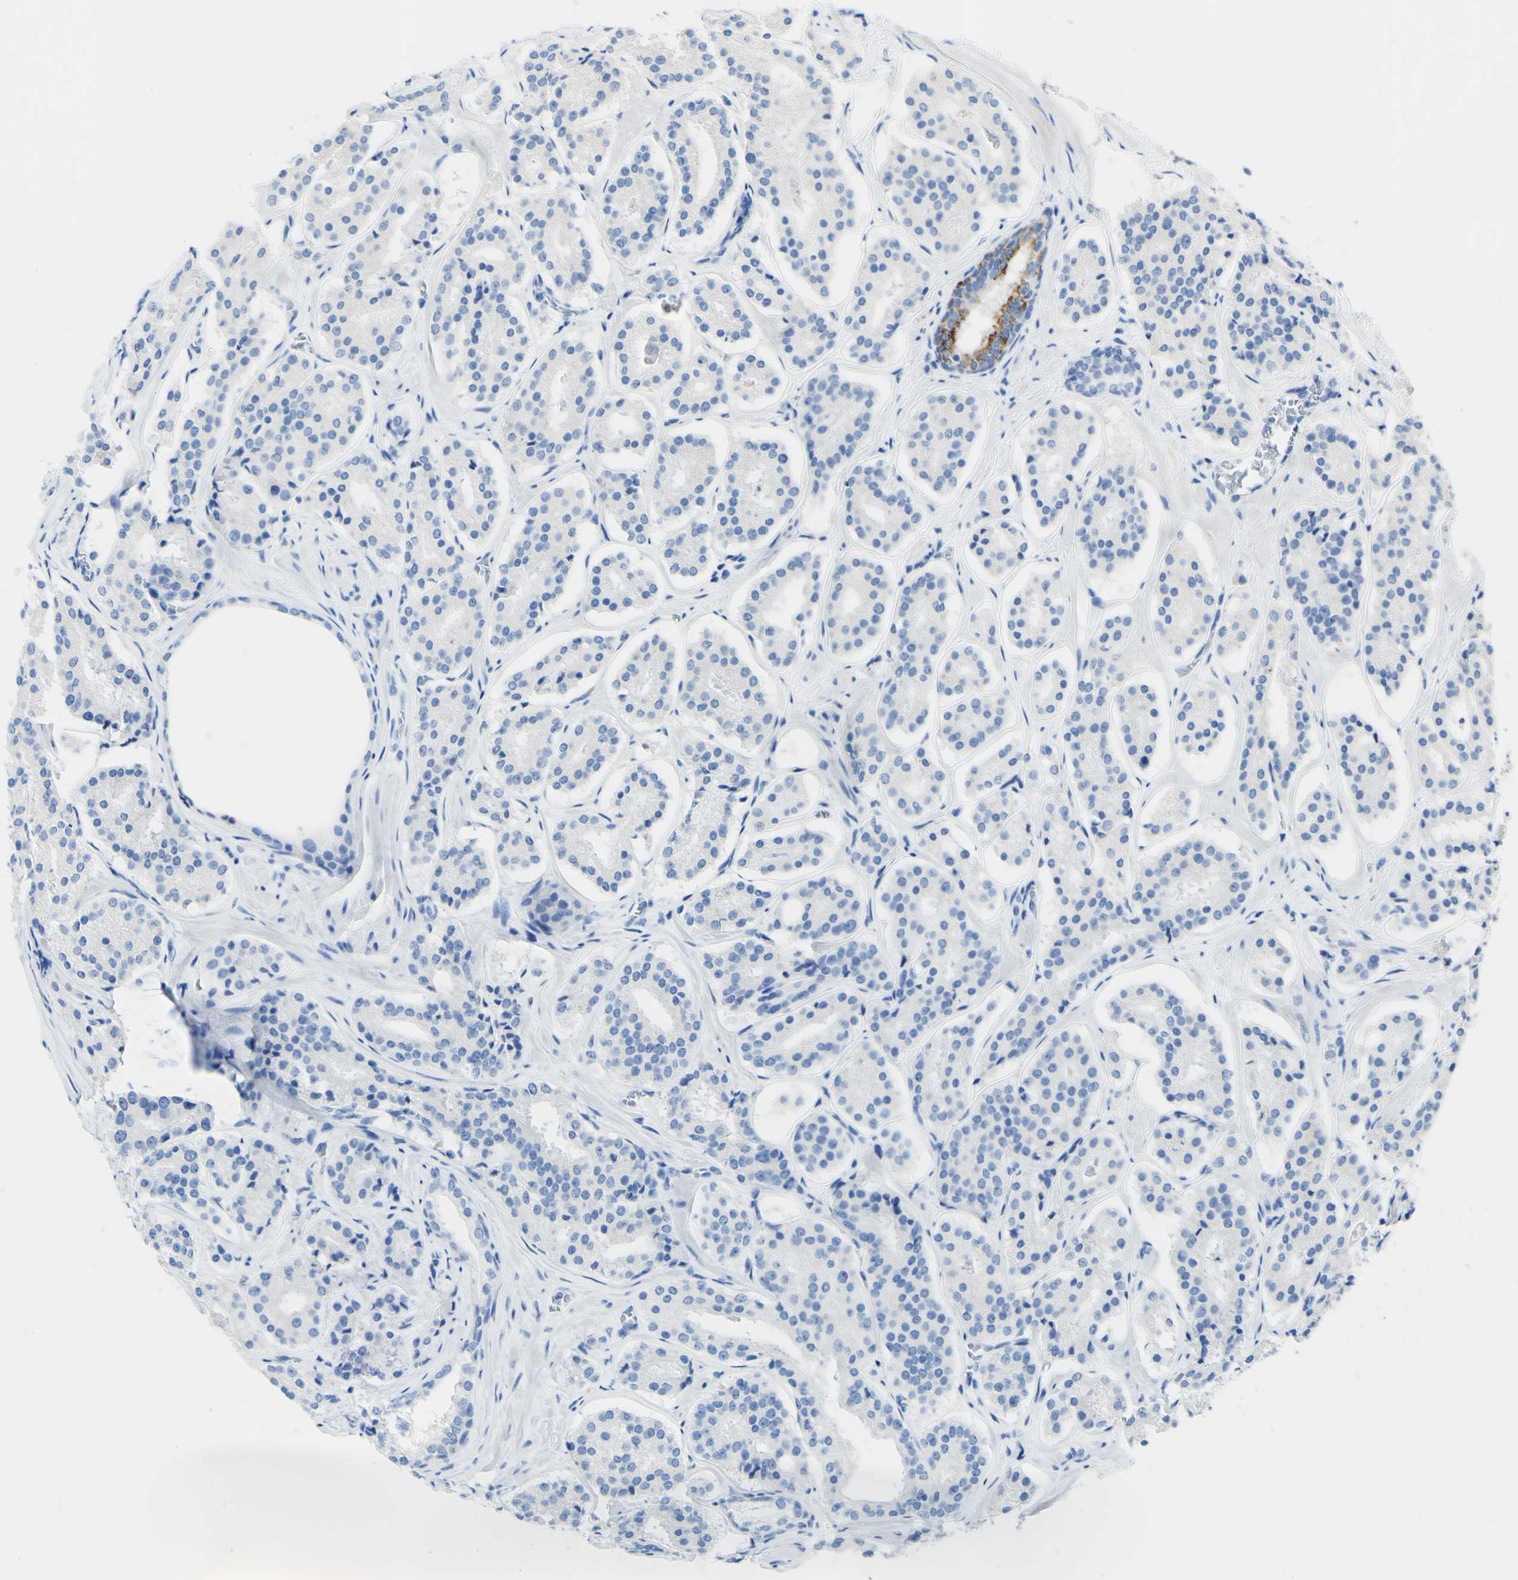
{"staining": {"intensity": "negative", "quantity": "none", "location": "none"}, "tissue": "prostate cancer", "cell_type": "Tumor cells", "image_type": "cancer", "snomed": [{"axis": "morphology", "description": "Adenocarcinoma, High grade"}, {"axis": "topography", "description": "Prostate"}], "caption": "High power microscopy histopathology image of an immunohistochemistry (IHC) histopathology image of high-grade adenocarcinoma (prostate), revealing no significant positivity in tumor cells. The staining was performed using DAB to visualize the protein expression in brown, while the nuclei were stained in blue with hematoxylin (Magnification: 20x).", "gene": "FGF4", "patient": {"sex": "male", "age": 60}}